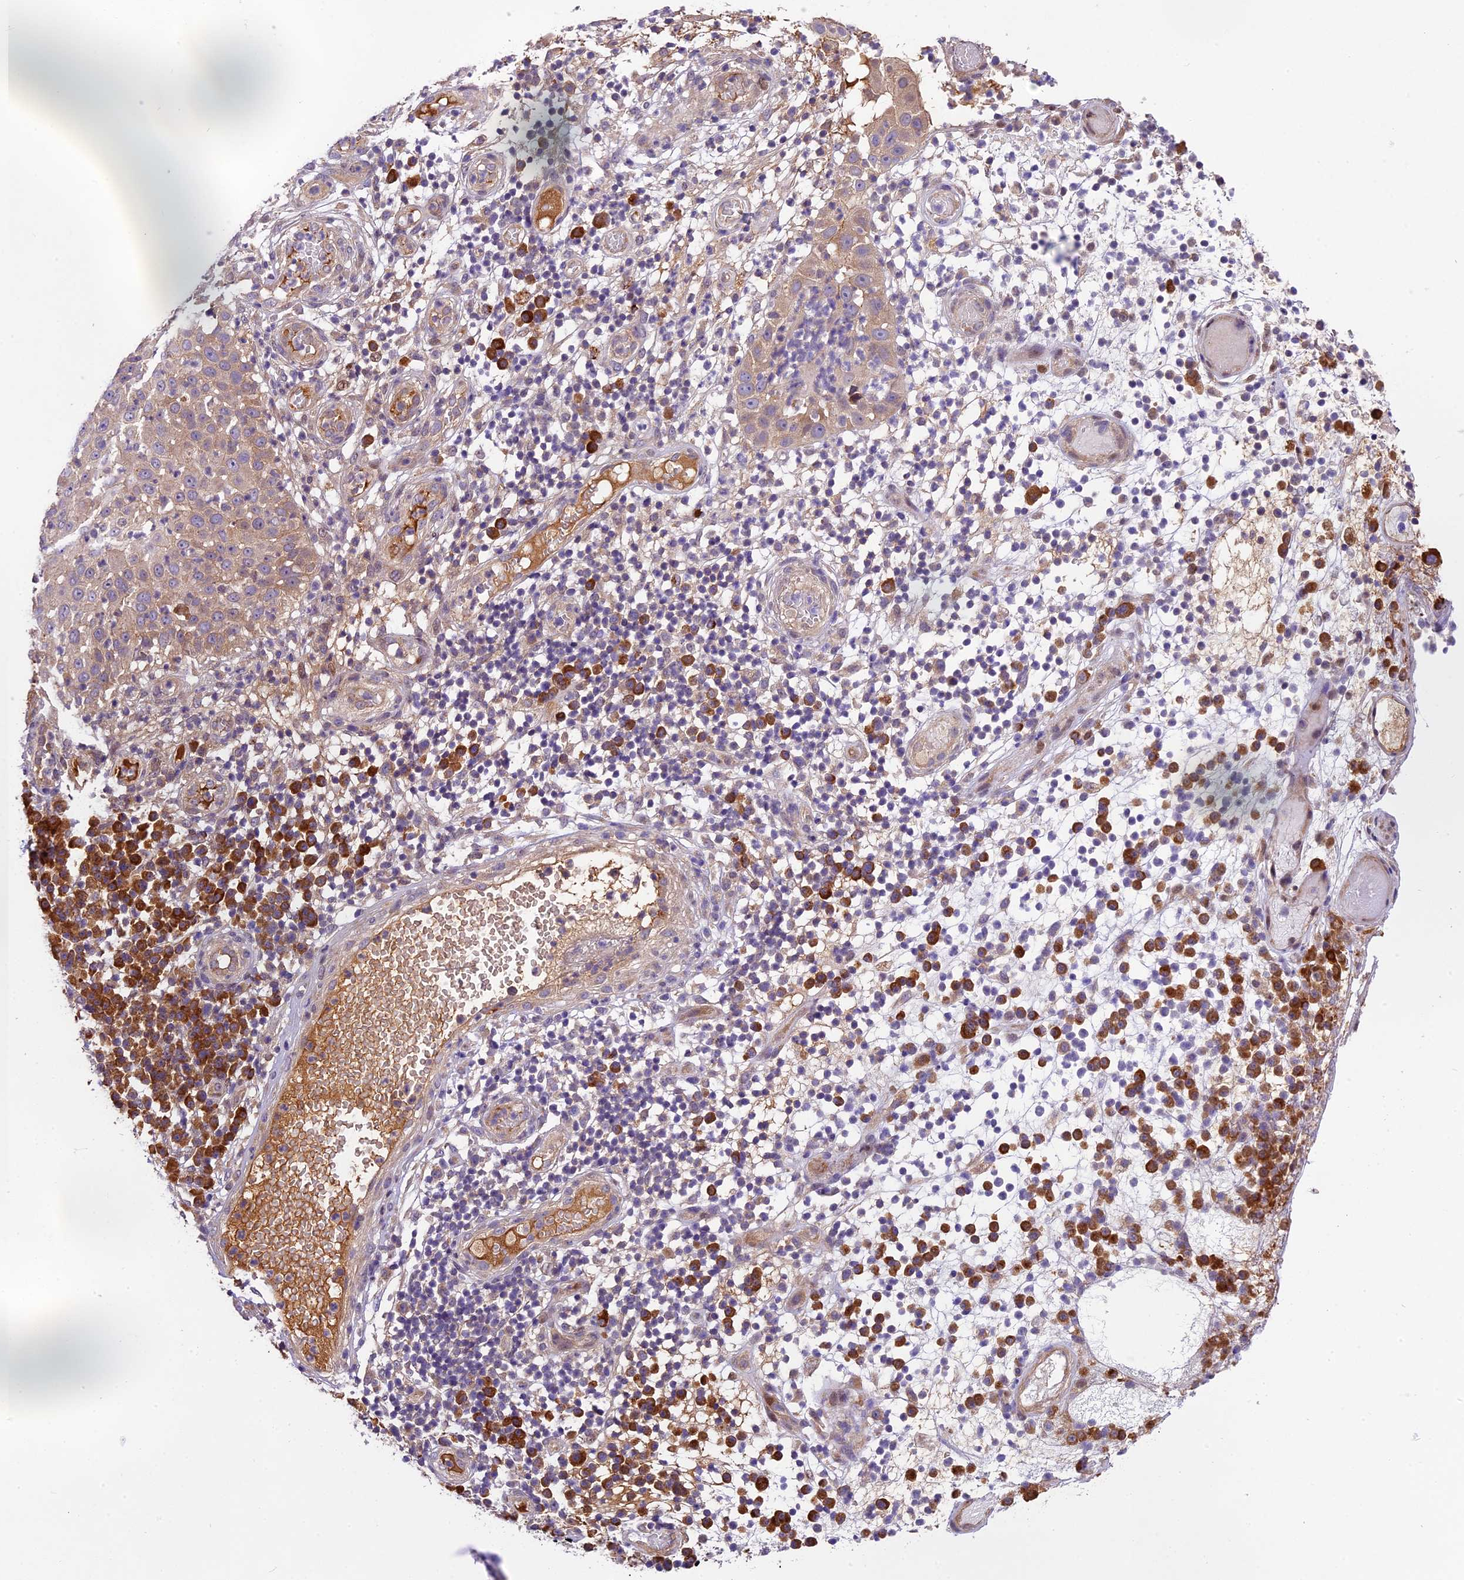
{"staining": {"intensity": "weak", "quantity": "25%-75%", "location": "cytoplasmic/membranous"}, "tissue": "skin cancer", "cell_type": "Tumor cells", "image_type": "cancer", "snomed": [{"axis": "morphology", "description": "Squamous cell carcinoma, NOS"}, {"axis": "topography", "description": "Skin"}], "caption": "Immunohistochemistry (IHC) histopathology image of human skin cancer stained for a protein (brown), which displays low levels of weak cytoplasmic/membranous positivity in about 25%-75% of tumor cells.", "gene": "NEK8", "patient": {"sex": "female", "age": 44}}